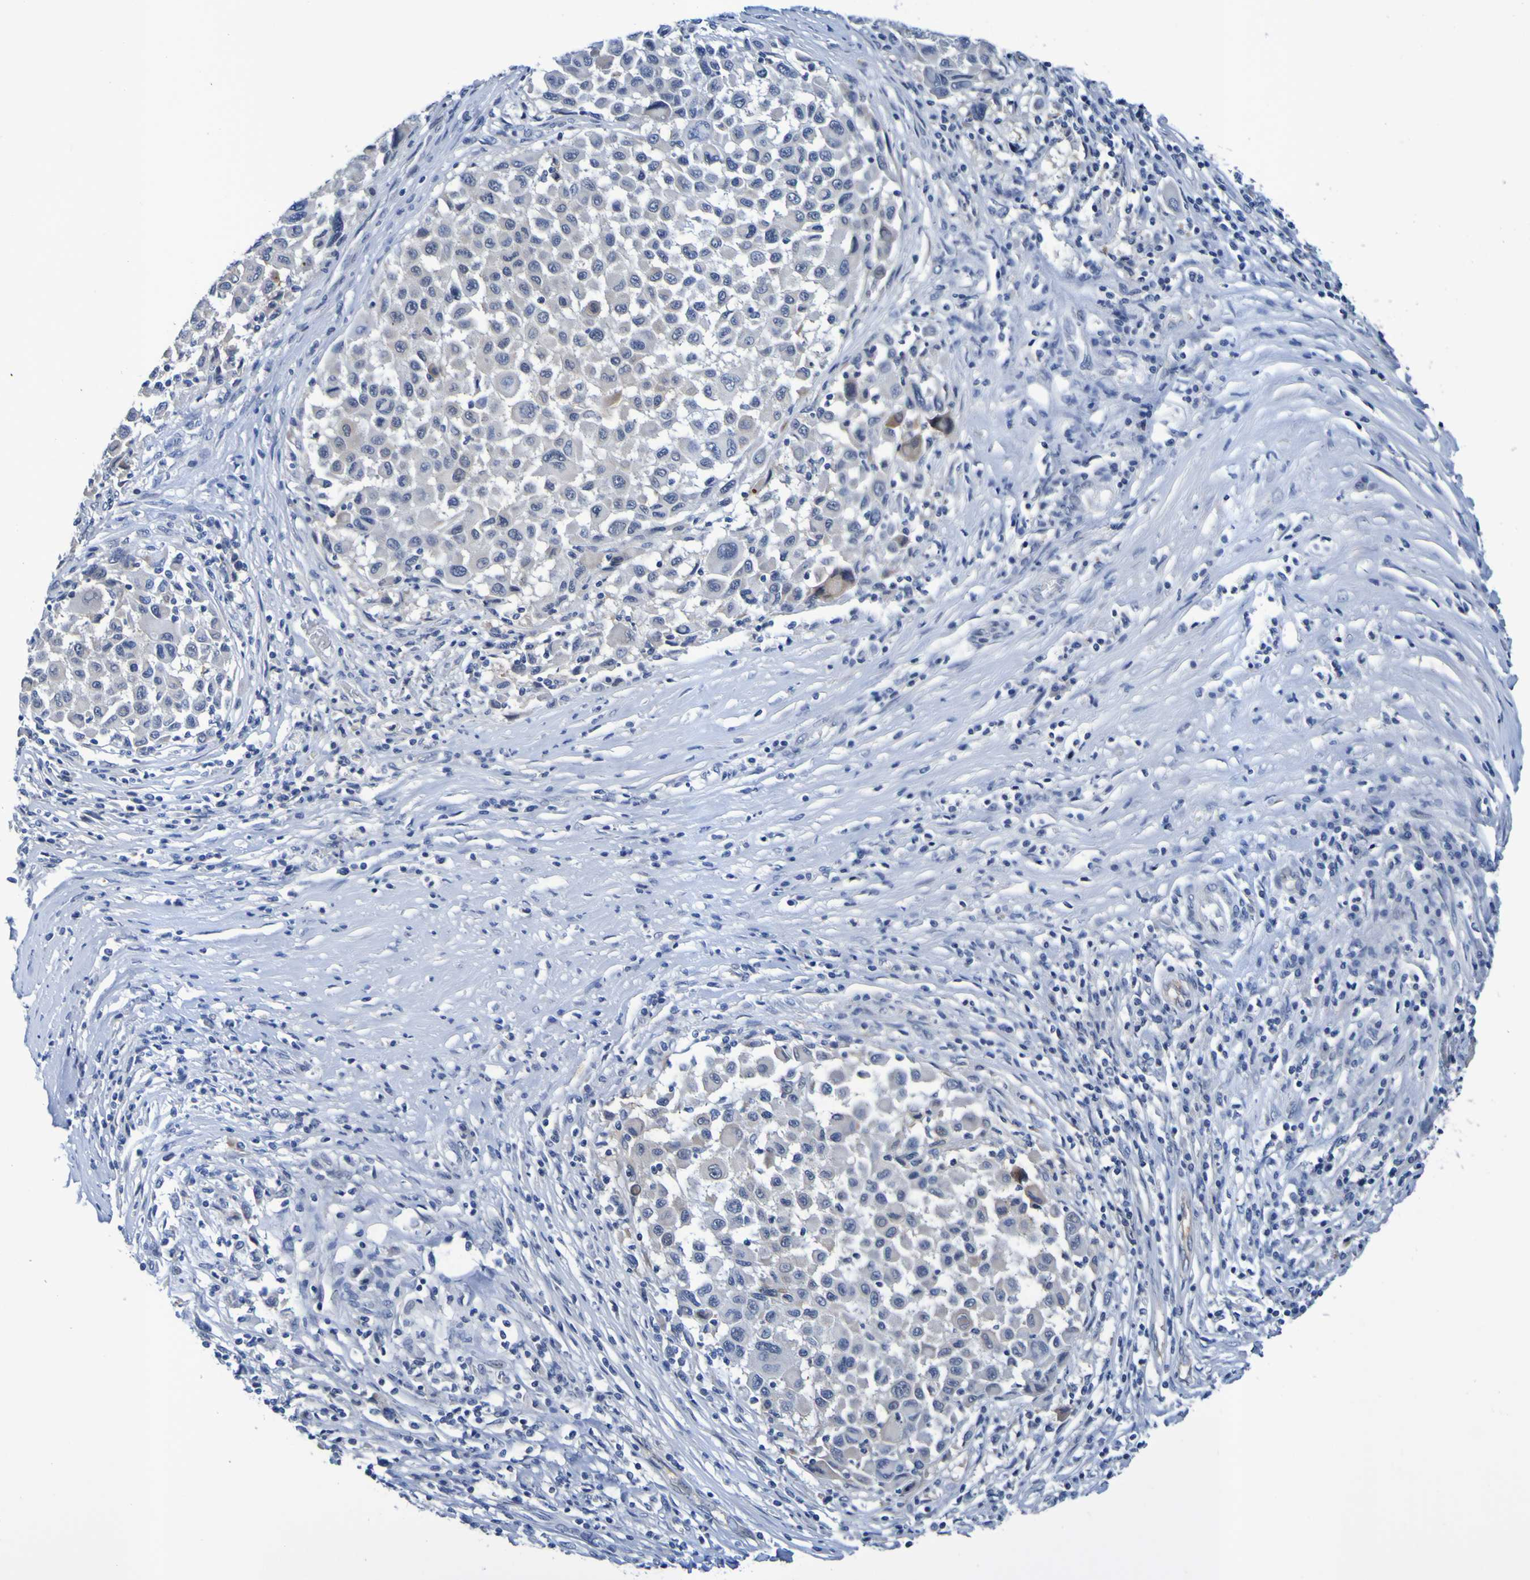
{"staining": {"intensity": "negative", "quantity": "none", "location": "none"}, "tissue": "melanoma", "cell_type": "Tumor cells", "image_type": "cancer", "snomed": [{"axis": "morphology", "description": "Malignant melanoma, Metastatic site"}, {"axis": "topography", "description": "Lymph node"}], "caption": "A high-resolution photomicrograph shows IHC staining of melanoma, which demonstrates no significant expression in tumor cells.", "gene": "VMA21", "patient": {"sex": "male", "age": 61}}